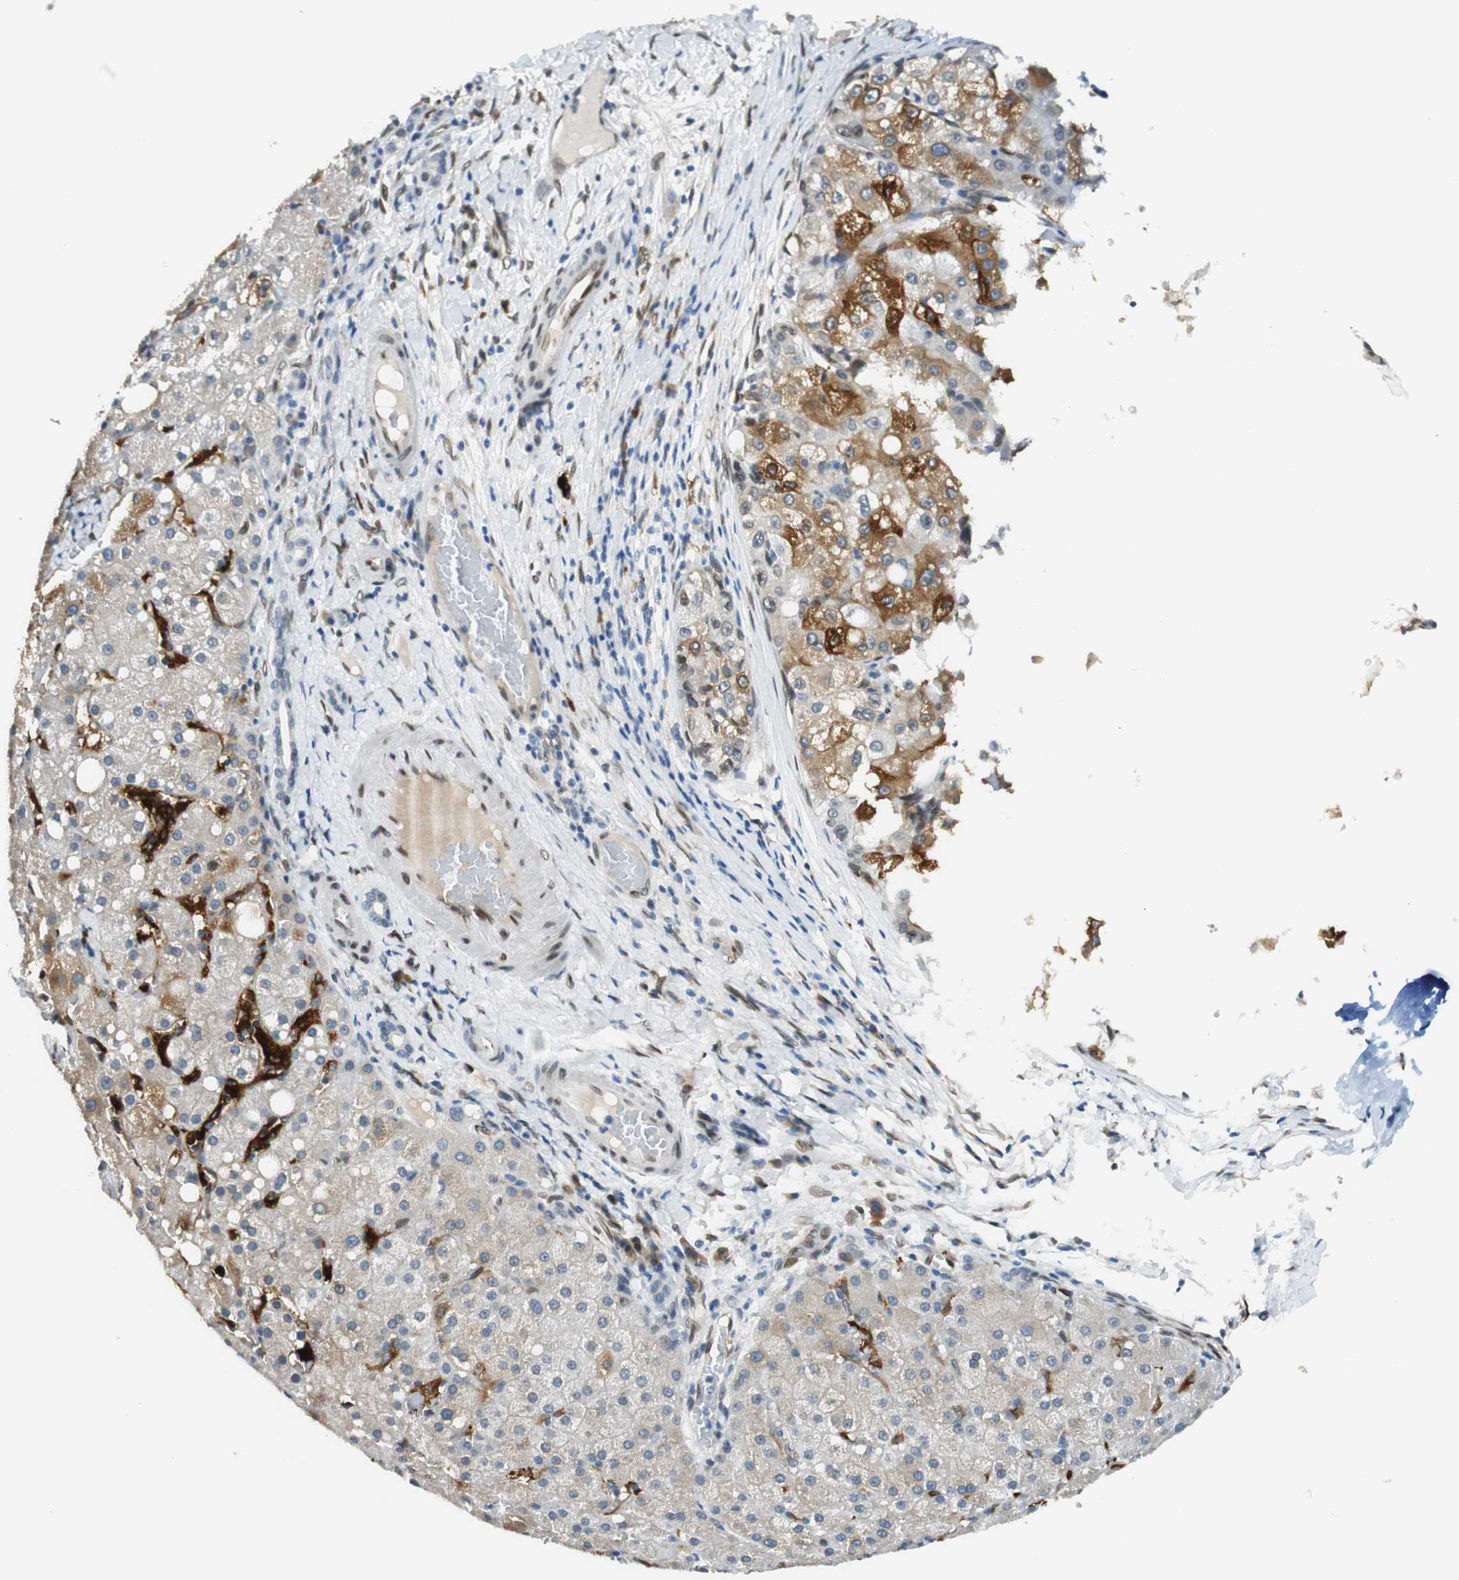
{"staining": {"intensity": "weak", "quantity": "<25%", "location": "cytoplasmic/membranous"}, "tissue": "liver cancer", "cell_type": "Tumor cells", "image_type": "cancer", "snomed": [{"axis": "morphology", "description": "Carcinoma, Hepatocellular, NOS"}, {"axis": "topography", "description": "Liver"}], "caption": "Tumor cells are negative for brown protein staining in liver cancer.", "gene": "TMEM260", "patient": {"sex": "male", "age": 80}}